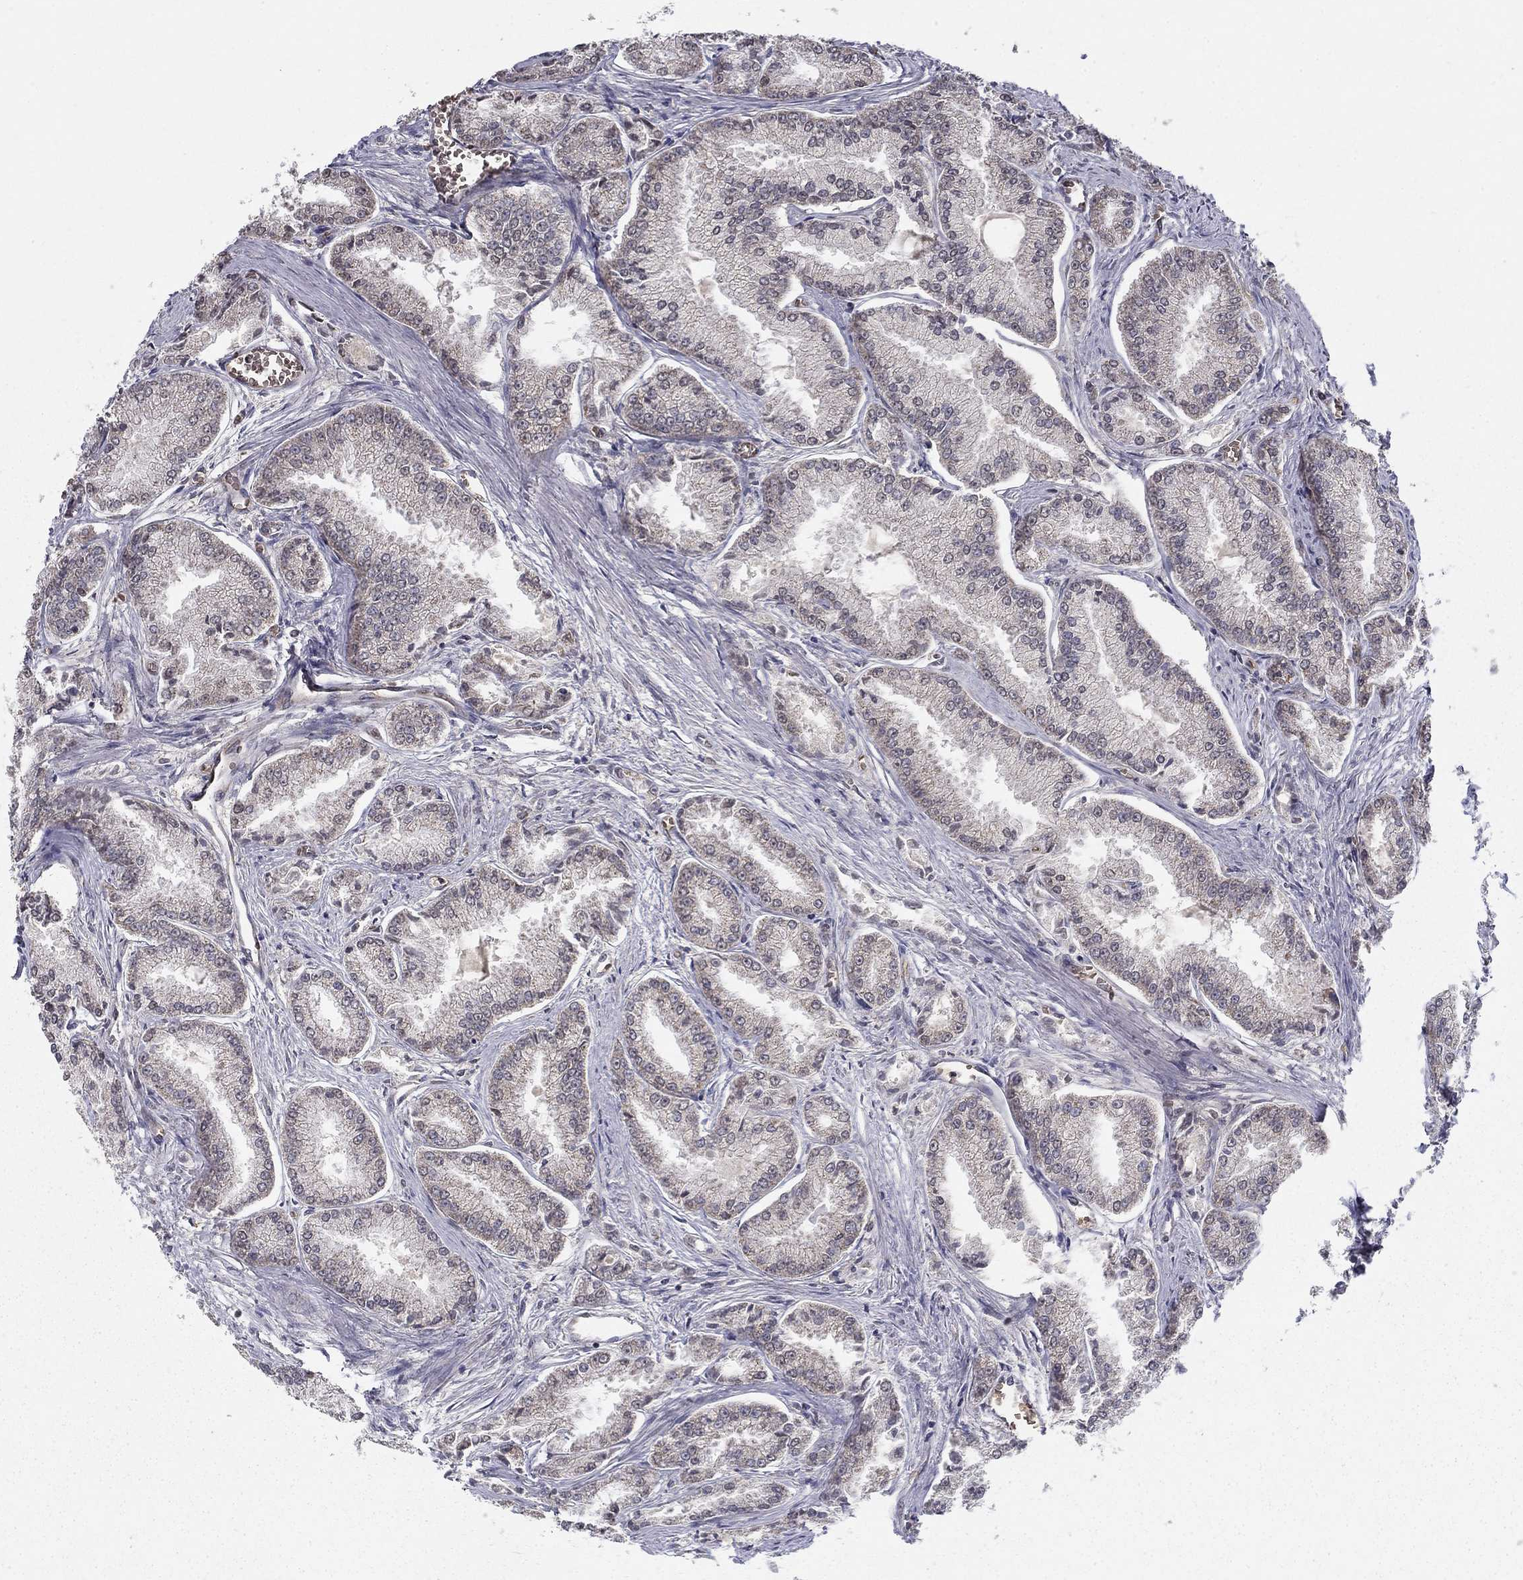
{"staining": {"intensity": "weak", "quantity": "<25%", "location": "cytoplasmic/membranous"}, "tissue": "prostate cancer", "cell_type": "Tumor cells", "image_type": "cancer", "snomed": [{"axis": "morphology", "description": "Adenocarcinoma, NOS"}, {"axis": "morphology", "description": "Adenocarcinoma, High grade"}, {"axis": "topography", "description": "Prostate"}], "caption": "Immunohistochemistry (IHC) image of neoplastic tissue: human prostate cancer stained with DAB reveals no significant protein staining in tumor cells.", "gene": "SLC2A13", "patient": {"sex": "male", "age": 70}}